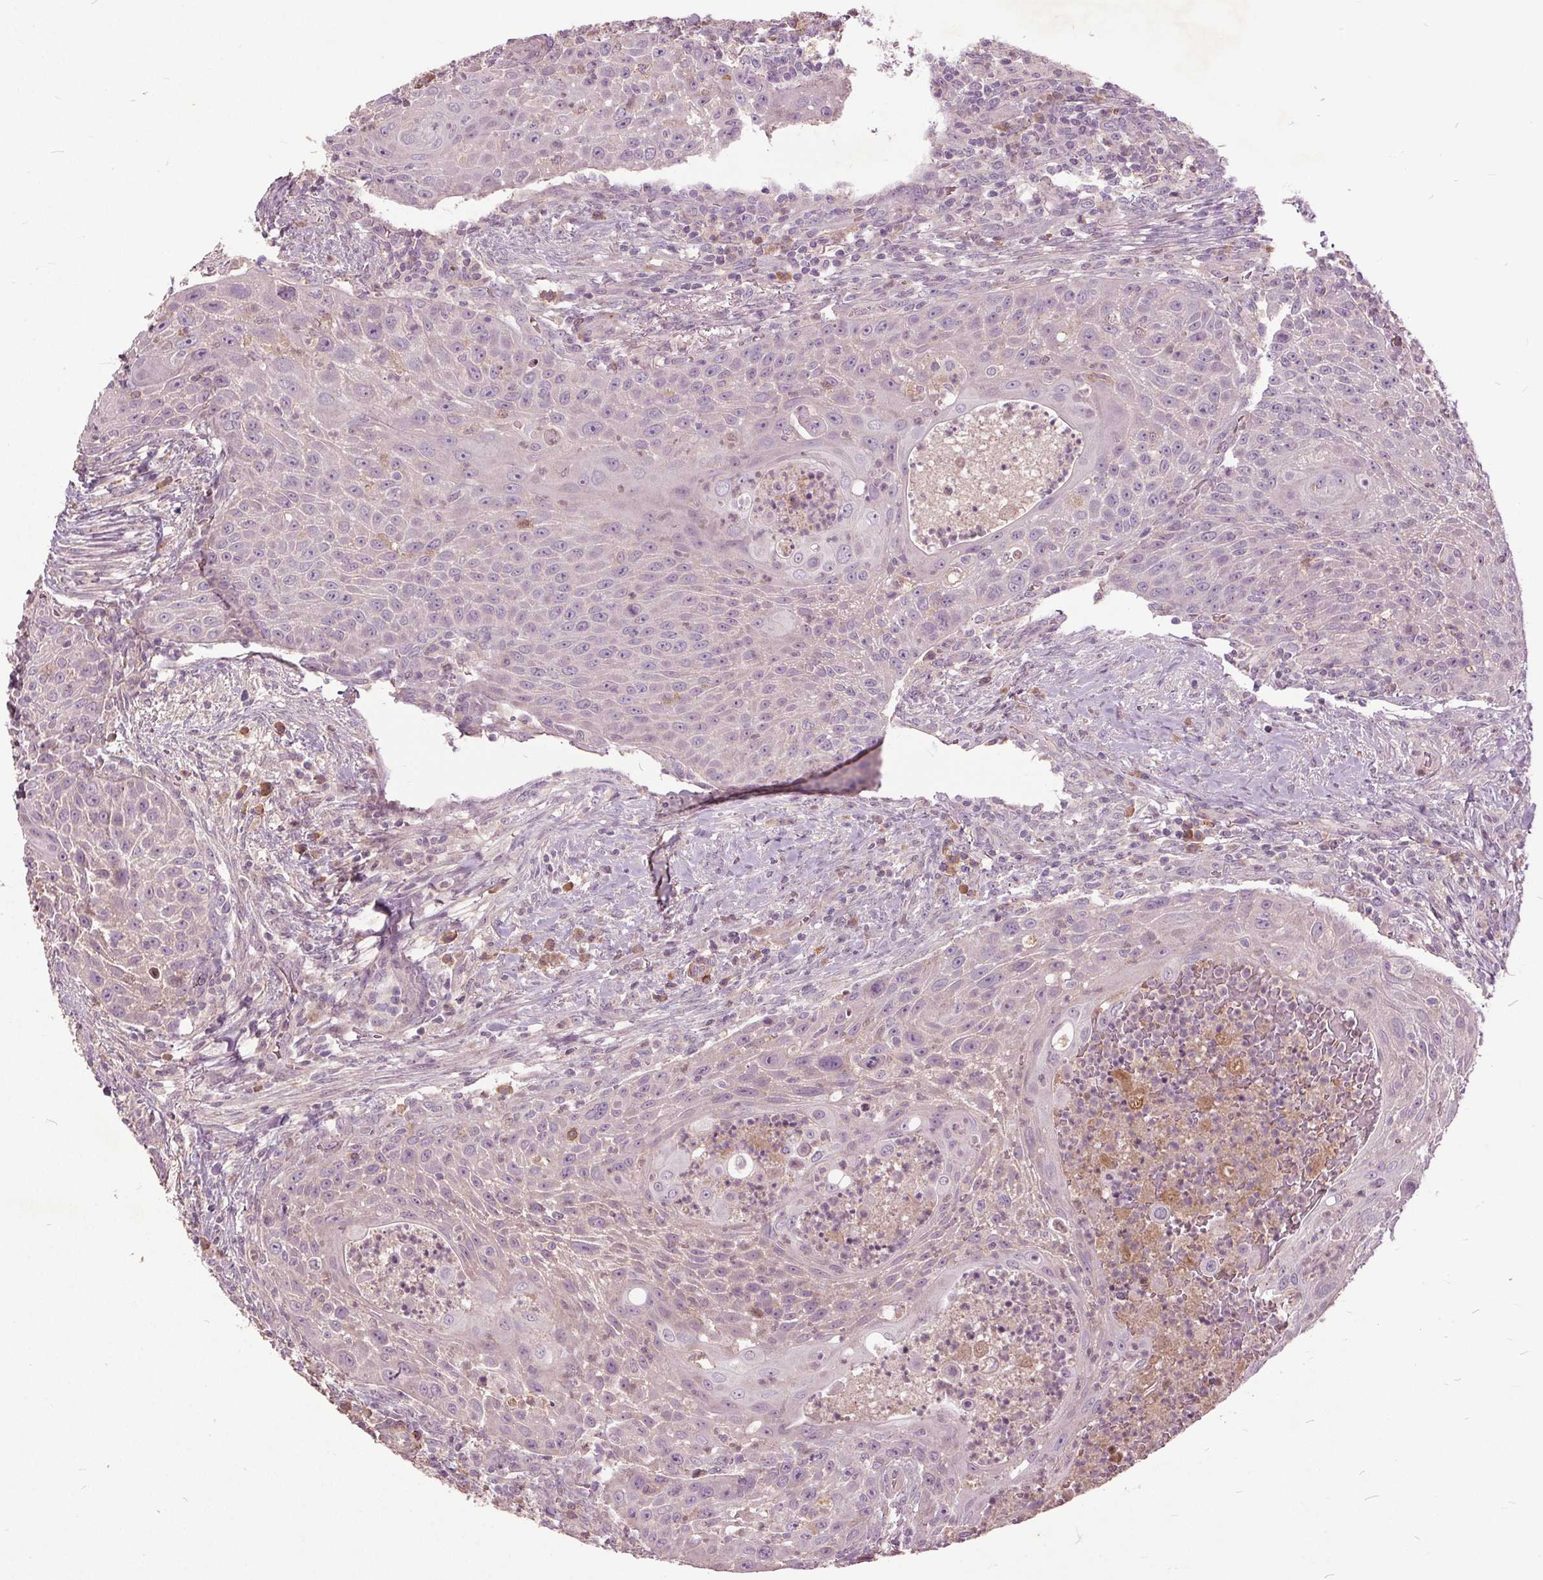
{"staining": {"intensity": "negative", "quantity": "none", "location": "none"}, "tissue": "head and neck cancer", "cell_type": "Tumor cells", "image_type": "cancer", "snomed": [{"axis": "morphology", "description": "Squamous cell carcinoma, NOS"}, {"axis": "topography", "description": "Head-Neck"}], "caption": "A photomicrograph of head and neck cancer stained for a protein exhibits no brown staining in tumor cells.", "gene": "PDGFD", "patient": {"sex": "male", "age": 69}}